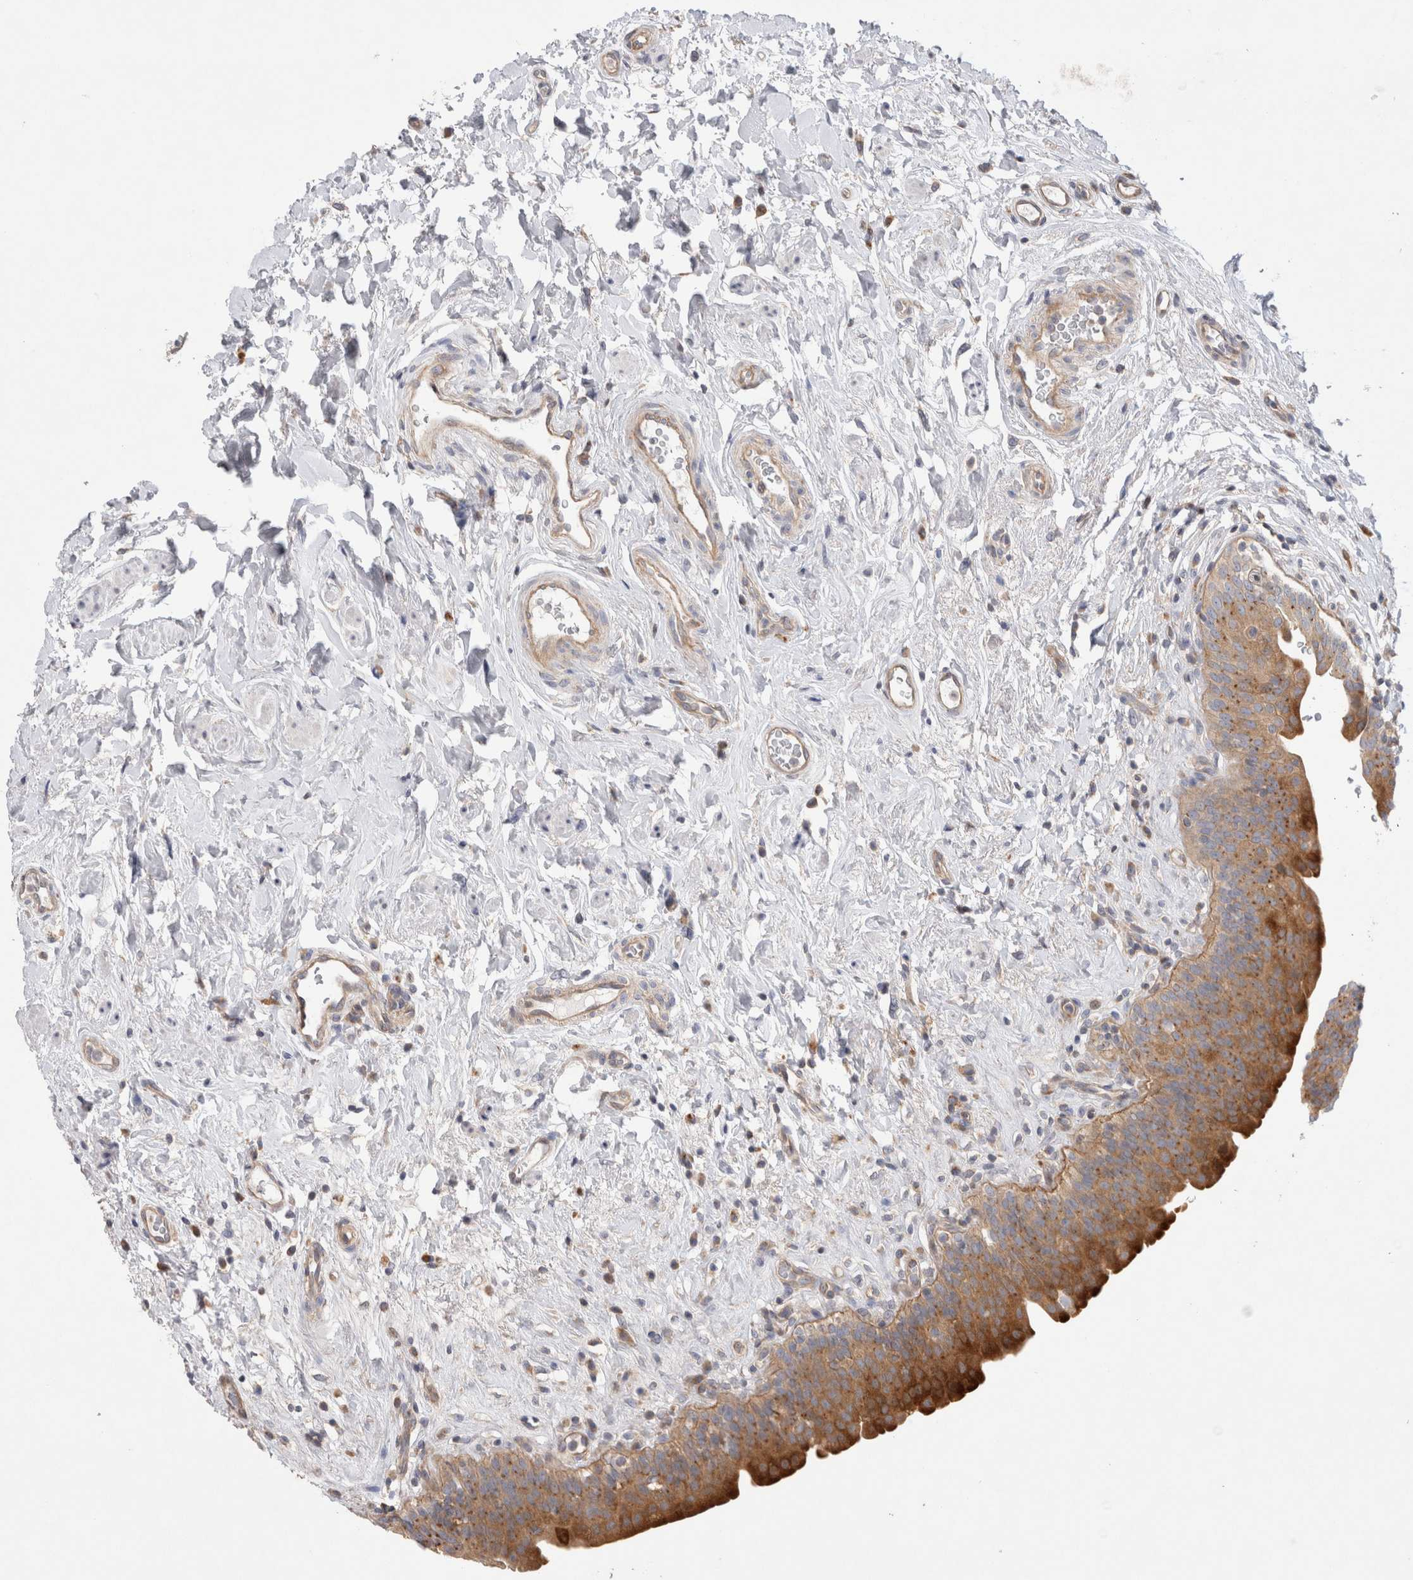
{"staining": {"intensity": "moderate", "quantity": ">75%", "location": "cytoplasmic/membranous"}, "tissue": "urinary bladder", "cell_type": "Urothelial cells", "image_type": "normal", "snomed": [{"axis": "morphology", "description": "Normal tissue, NOS"}, {"axis": "topography", "description": "Urinary bladder"}], "caption": "A medium amount of moderate cytoplasmic/membranous expression is seen in about >75% of urothelial cells in unremarkable urinary bladder.", "gene": "TBC1D16", "patient": {"sex": "male", "age": 83}}